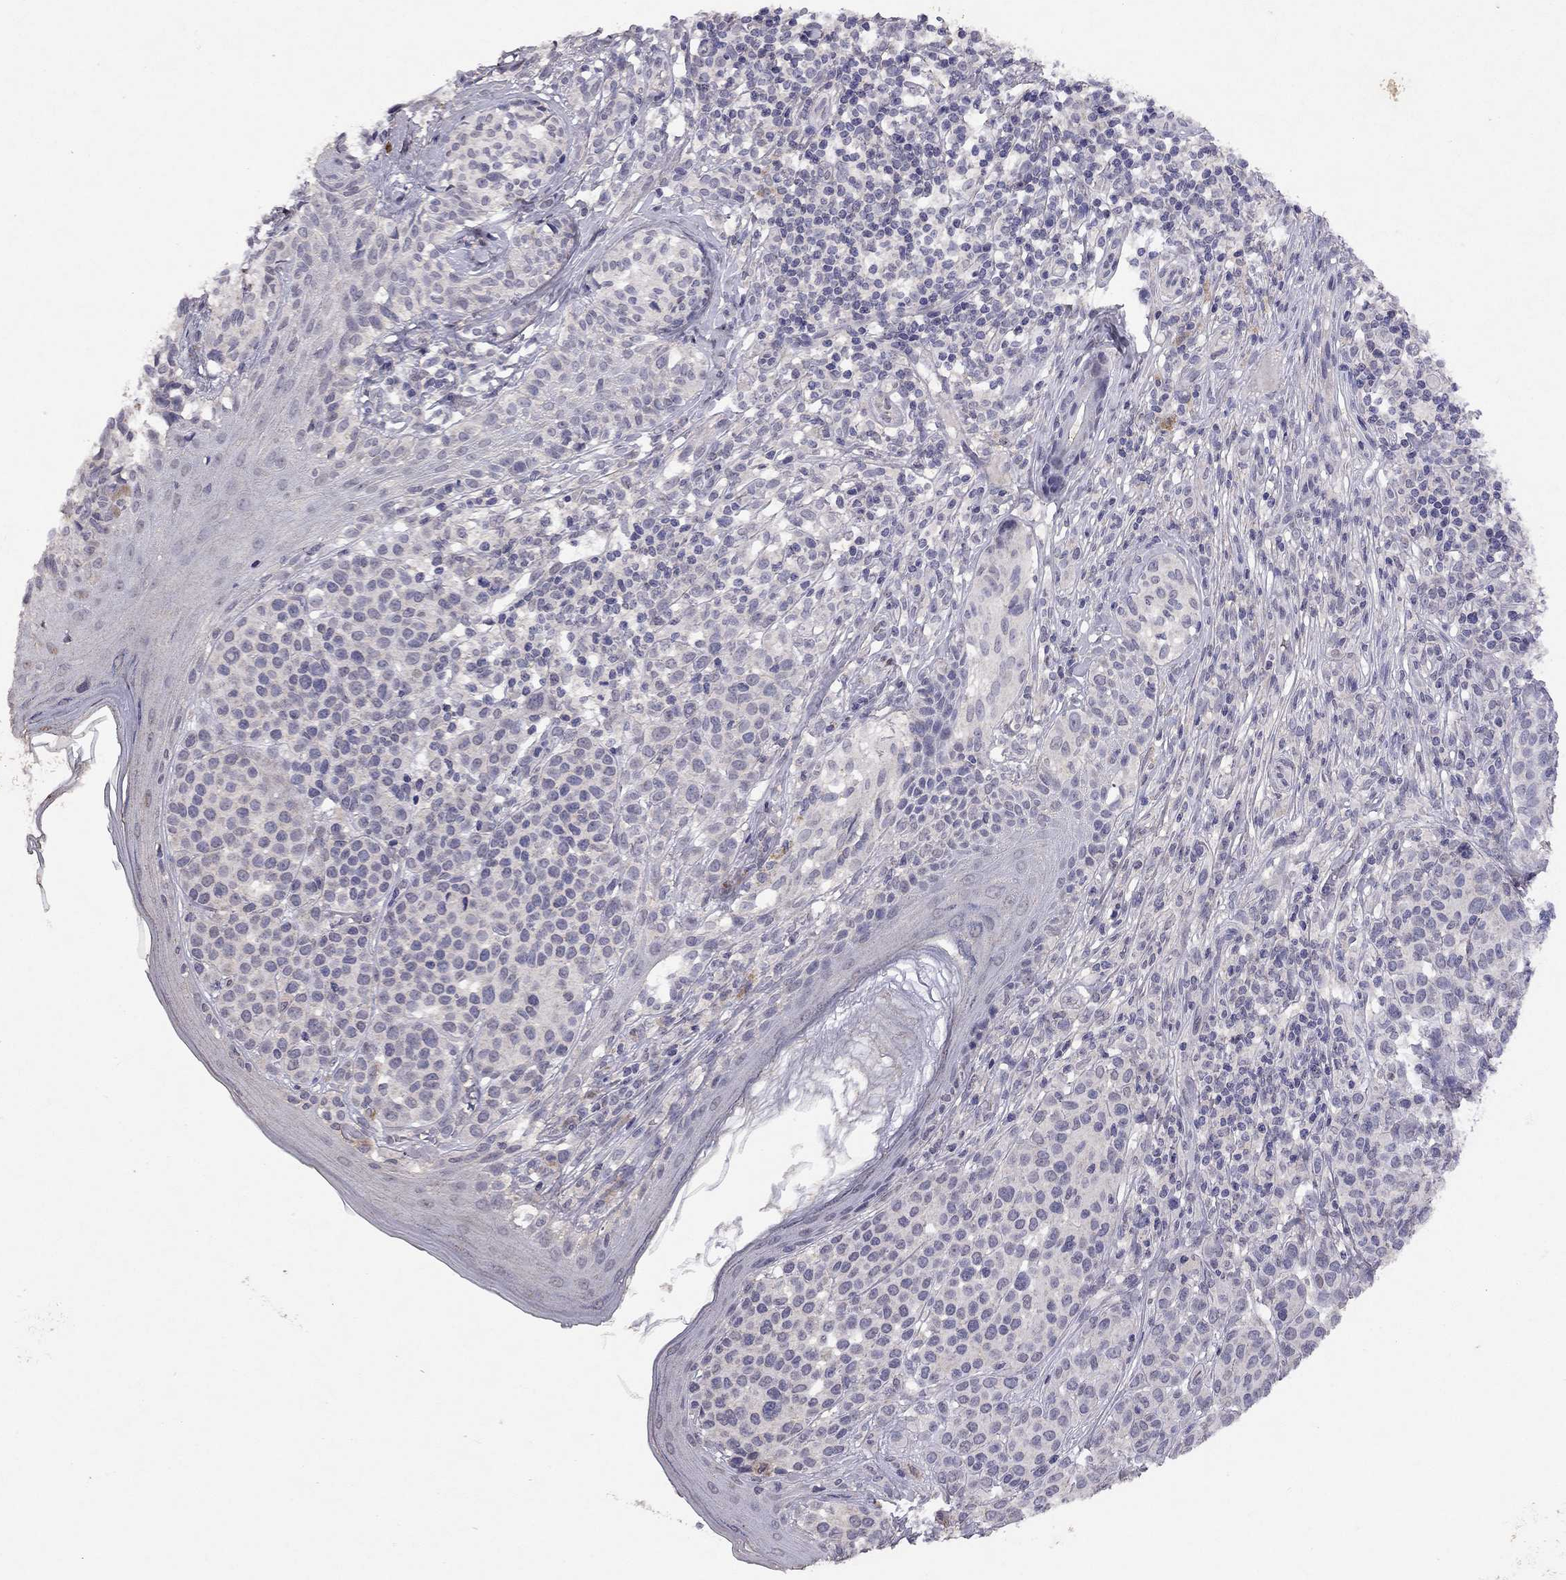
{"staining": {"intensity": "negative", "quantity": "none", "location": "none"}, "tissue": "melanoma", "cell_type": "Tumor cells", "image_type": "cancer", "snomed": [{"axis": "morphology", "description": "Malignant melanoma, NOS"}, {"axis": "topography", "description": "Skin"}], "caption": "An IHC image of malignant melanoma is shown. There is no staining in tumor cells of malignant melanoma.", "gene": "ESR2", "patient": {"sex": "male", "age": 79}}